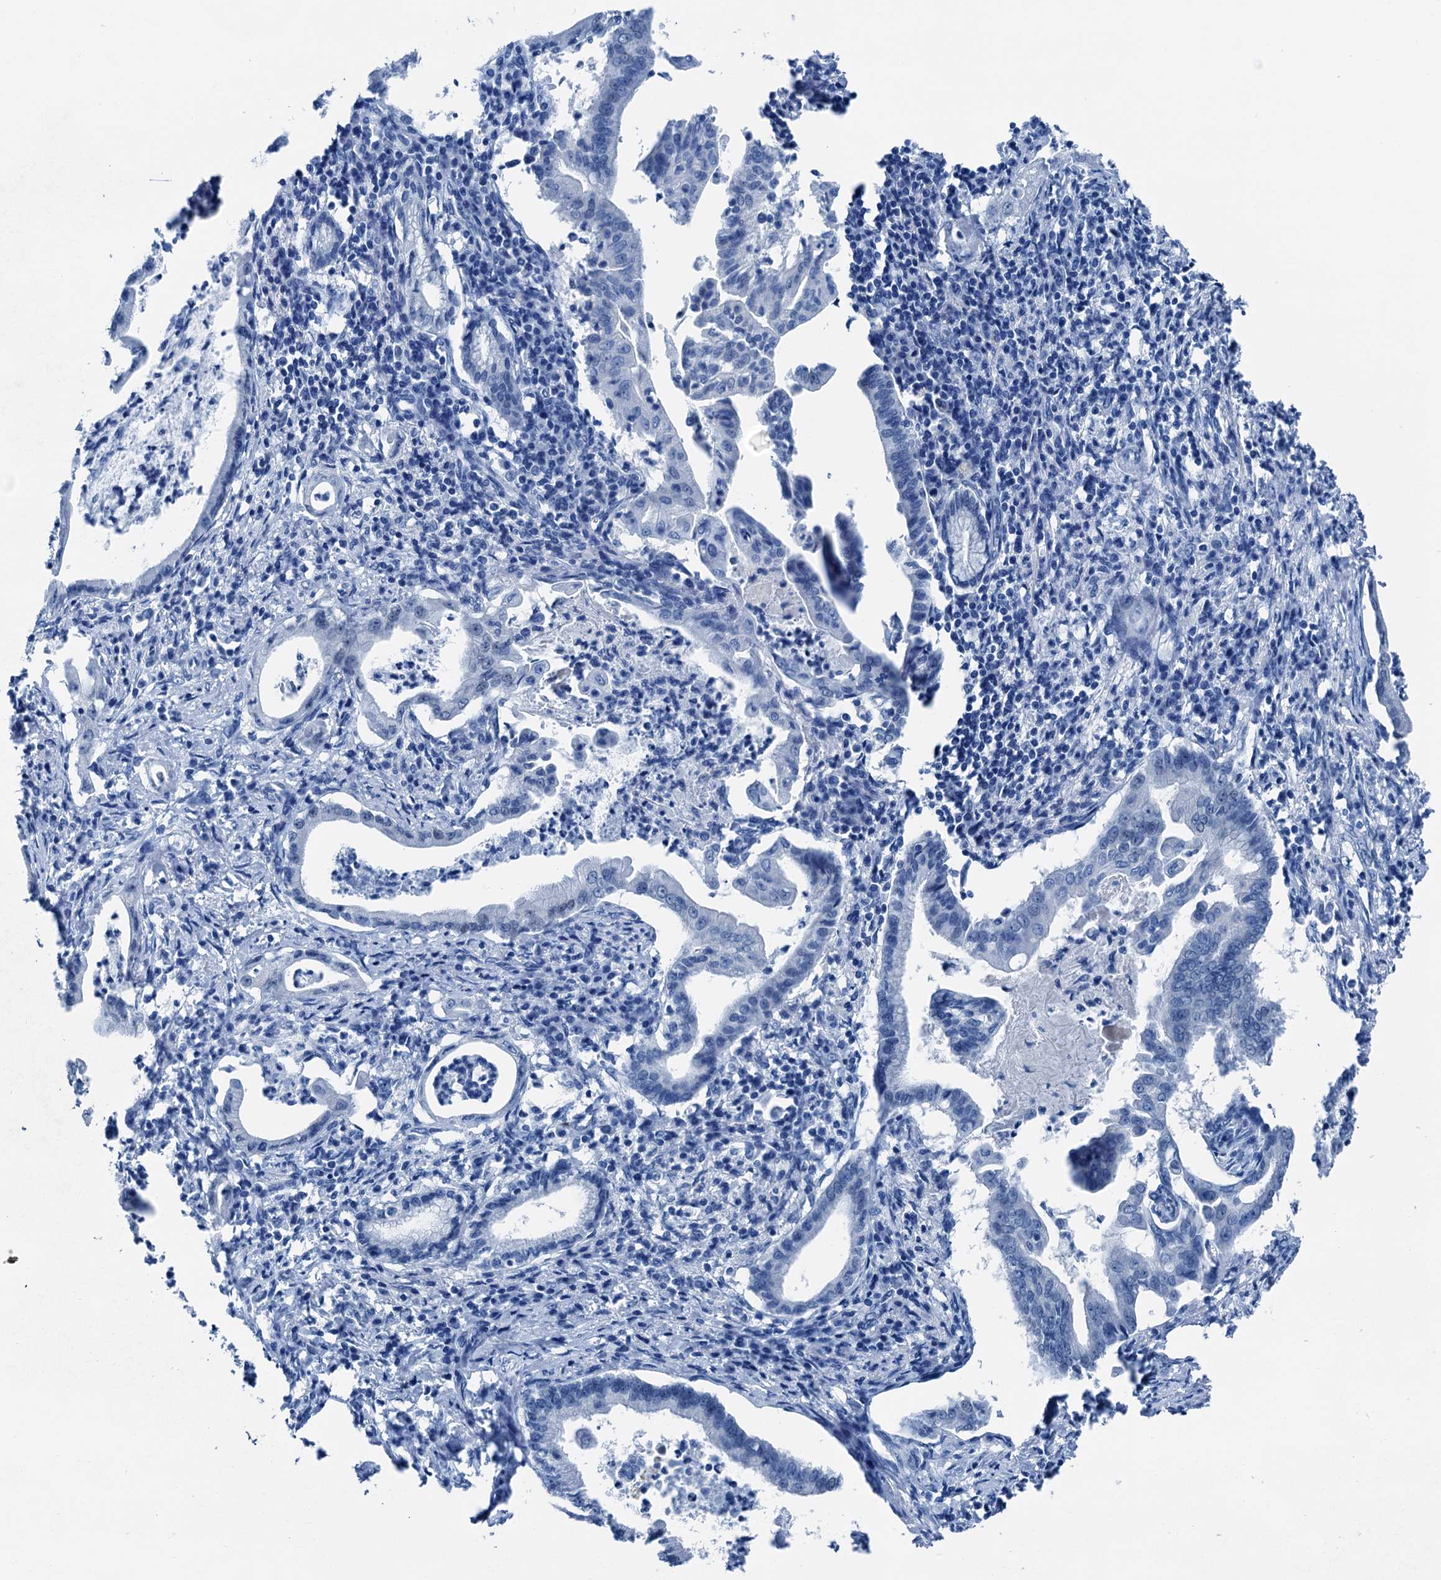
{"staining": {"intensity": "negative", "quantity": "none", "location": "none"}, "tissue": "pancreatic cancer", "cell_type": "Tumor cells", "image_type": "cancer", "snomed": [{"axis": "morphology", "description": "Adenocarcinoma, NOS"}, {"axis": "topography", "description": "Pancreas"}], "caption": "Immunohistochemical staining of human pancreatic adenocarcinoma displays no significant positivity in tumor cells.", "gene": "CBLN3", "patient": {"sex": "female", "age": 55}}